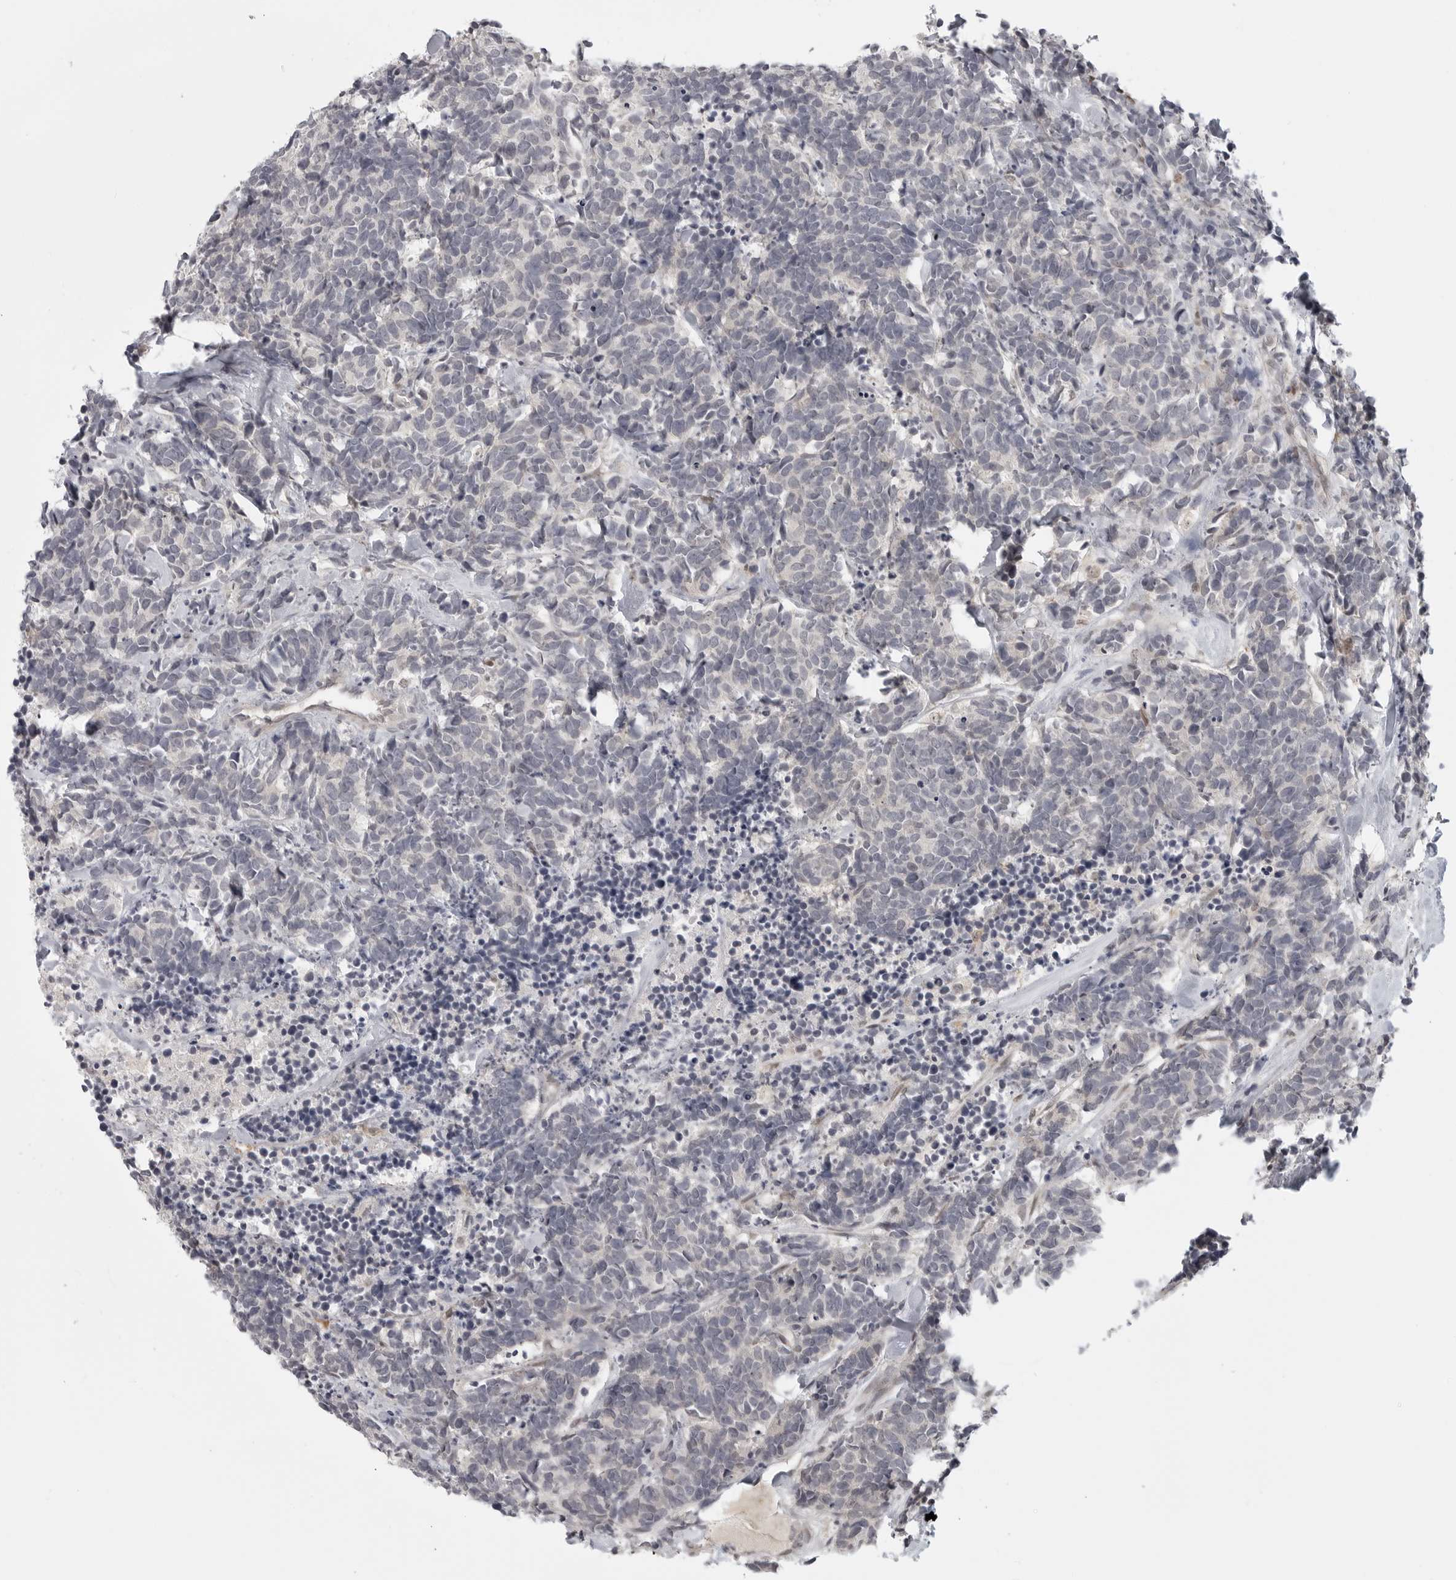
{"staining": {"intensity": "negative", "quantity": "none", "location": "none"}, "tissue": "carcinoid", "cell_type": "Tumor cells", "image_type": "cancer", "snomed": [{"axis": "morphology", "description": "Carcinoma, NOS"}, {"axis": "morphology", "description": "Carcinoid, malignant, NOS"}, {"axis": "topography", "description": "Urinary bladder"}], "caption": "Immunohistochemistry (IHC) photomicrograph of carcinoid stained for a protein (brown), which exhibits no expression in tumor cells.", "gene": "CTIF", "patient": {"sex": "male", "age": 57}}